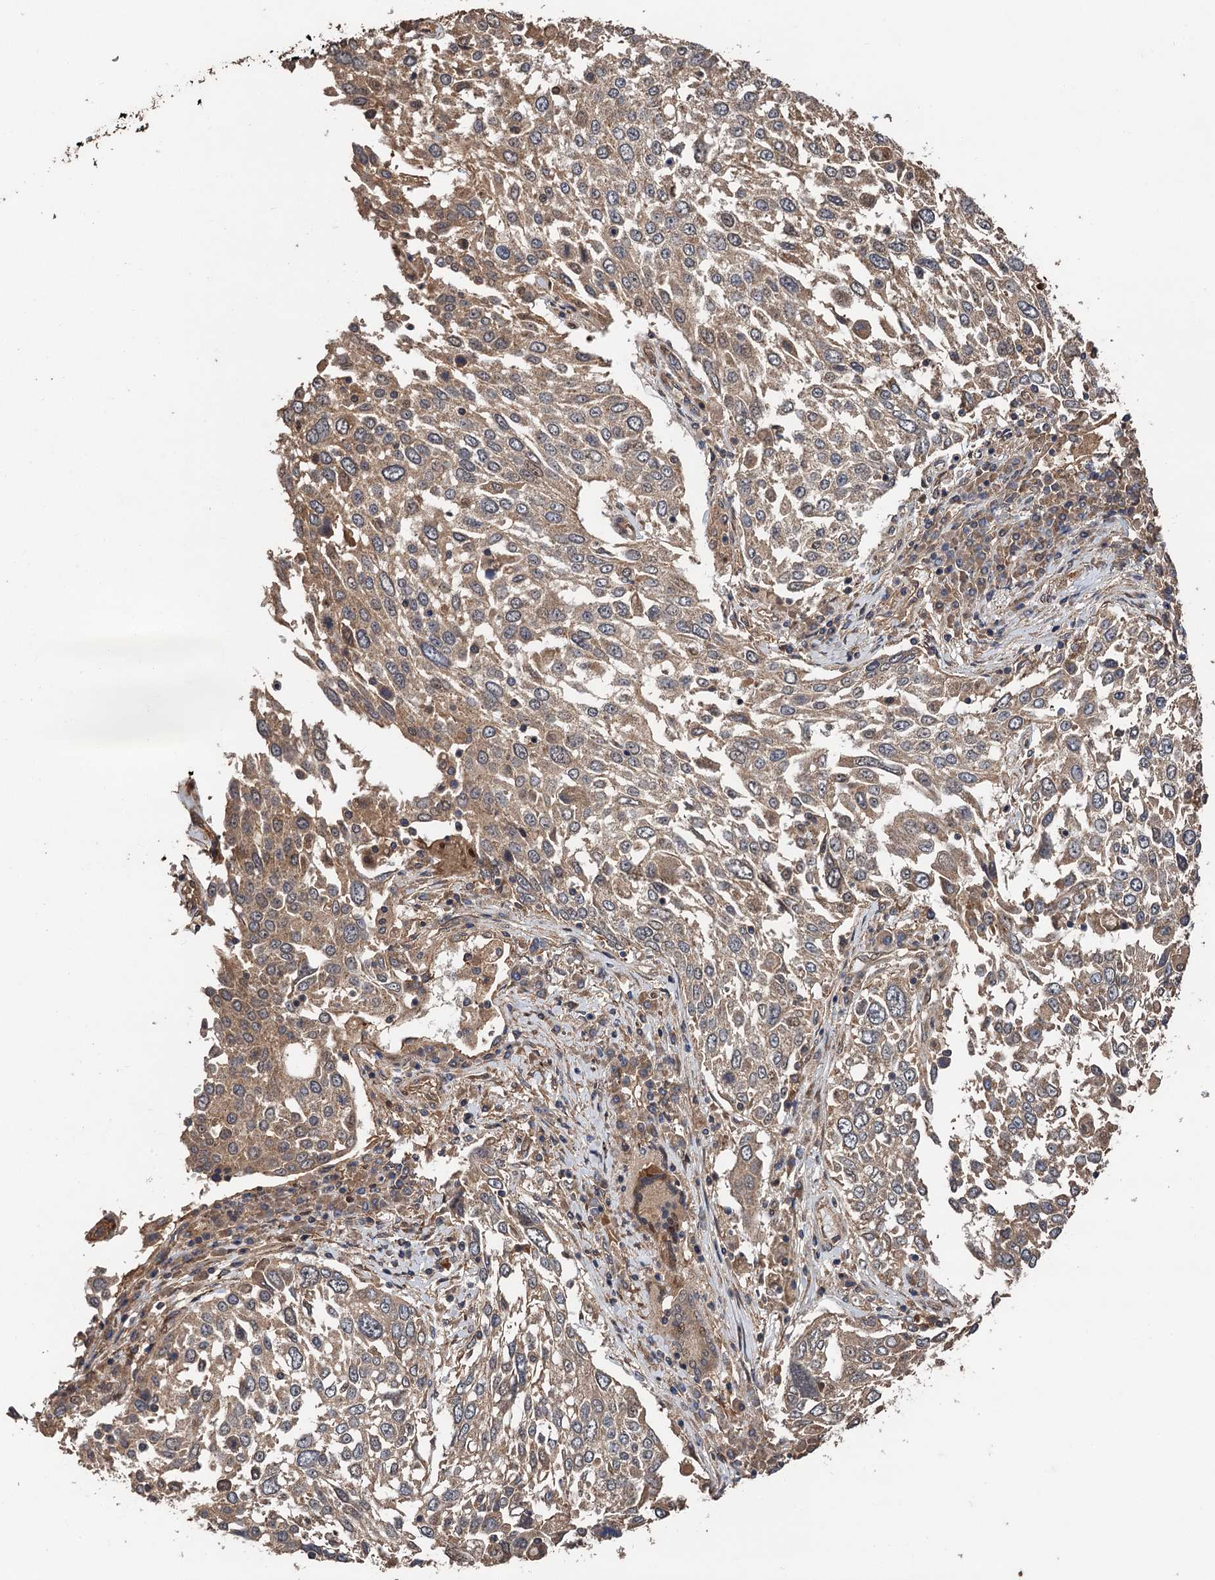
{"staining": {"intensity": "weak", "quantity": ">75%", "location": "cytoplasmic/membranous"}, "tissue": "lung cancer", "cell_type": "Tumor cells", "image_type": "cancer", "snomed": [{"axis": "morphology", "description": "Squamous cell carcinoma, NOS"}, {"axis": "topography", "description": "Lung"}], "caption": "Brown immunohistochemical staining in human lung squamous cell carcinoma demonstrates weak cytoplasmic/membranous positivity in approximately >75% of tumor cells. (brown staining indicates protein expression, while blue staining denotes nuclei).", "gene": "TMEM39B", "patient": {"sex": "male", "age": 65}}